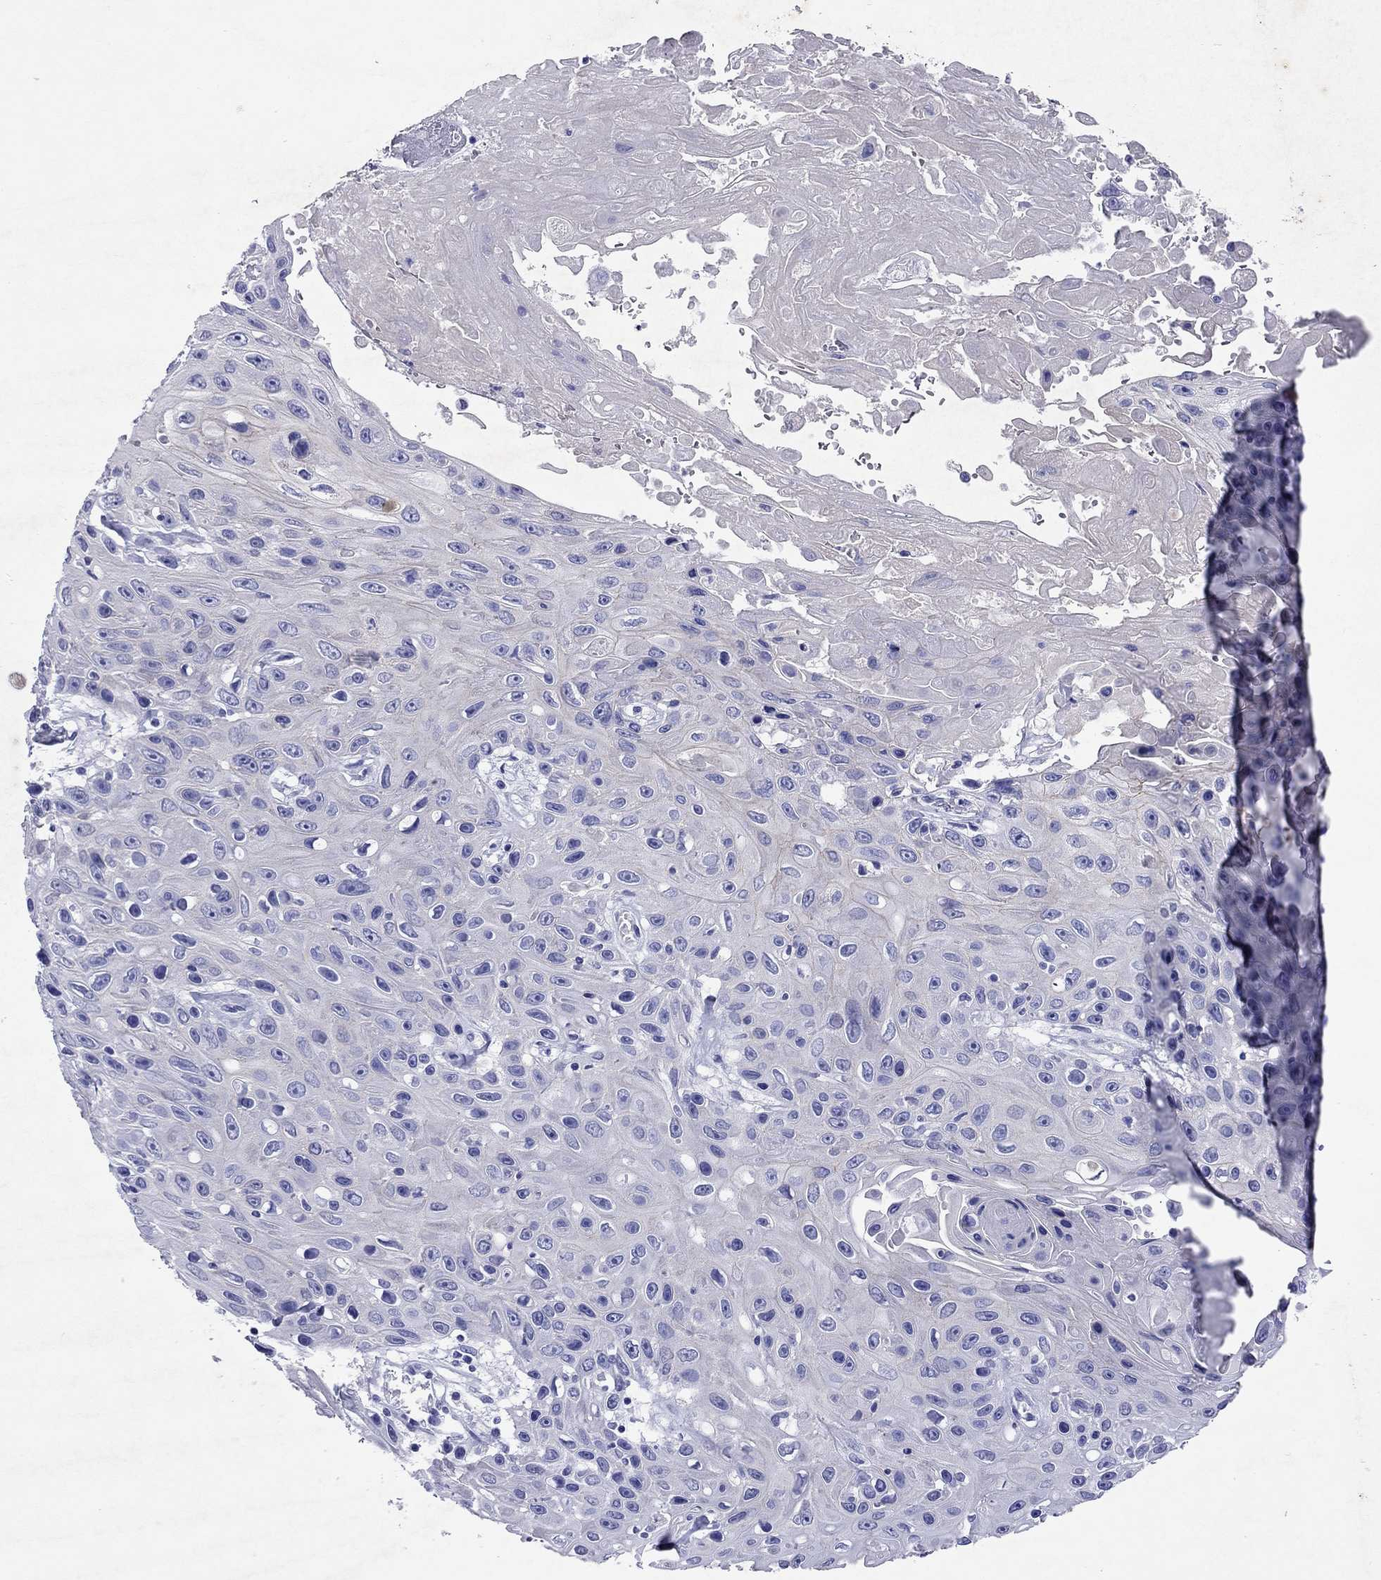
{"staining": {"intensity": "negative", "quantity": "none", "location": "none"}, "tissue": "skin cancer", "cell_type": "Tumor cells", "image_type": "cancer", "snomed": [{"axis": "morphology", "description": "Squamous cell carcinoma, NOS"}, {"axis": "topography", "description": "Skin"}], "caption": "Tumor cells show no significant positivity in skin cancer.", "gene": "ARMC12", "patient": {"sex": "male", "age": 82}}